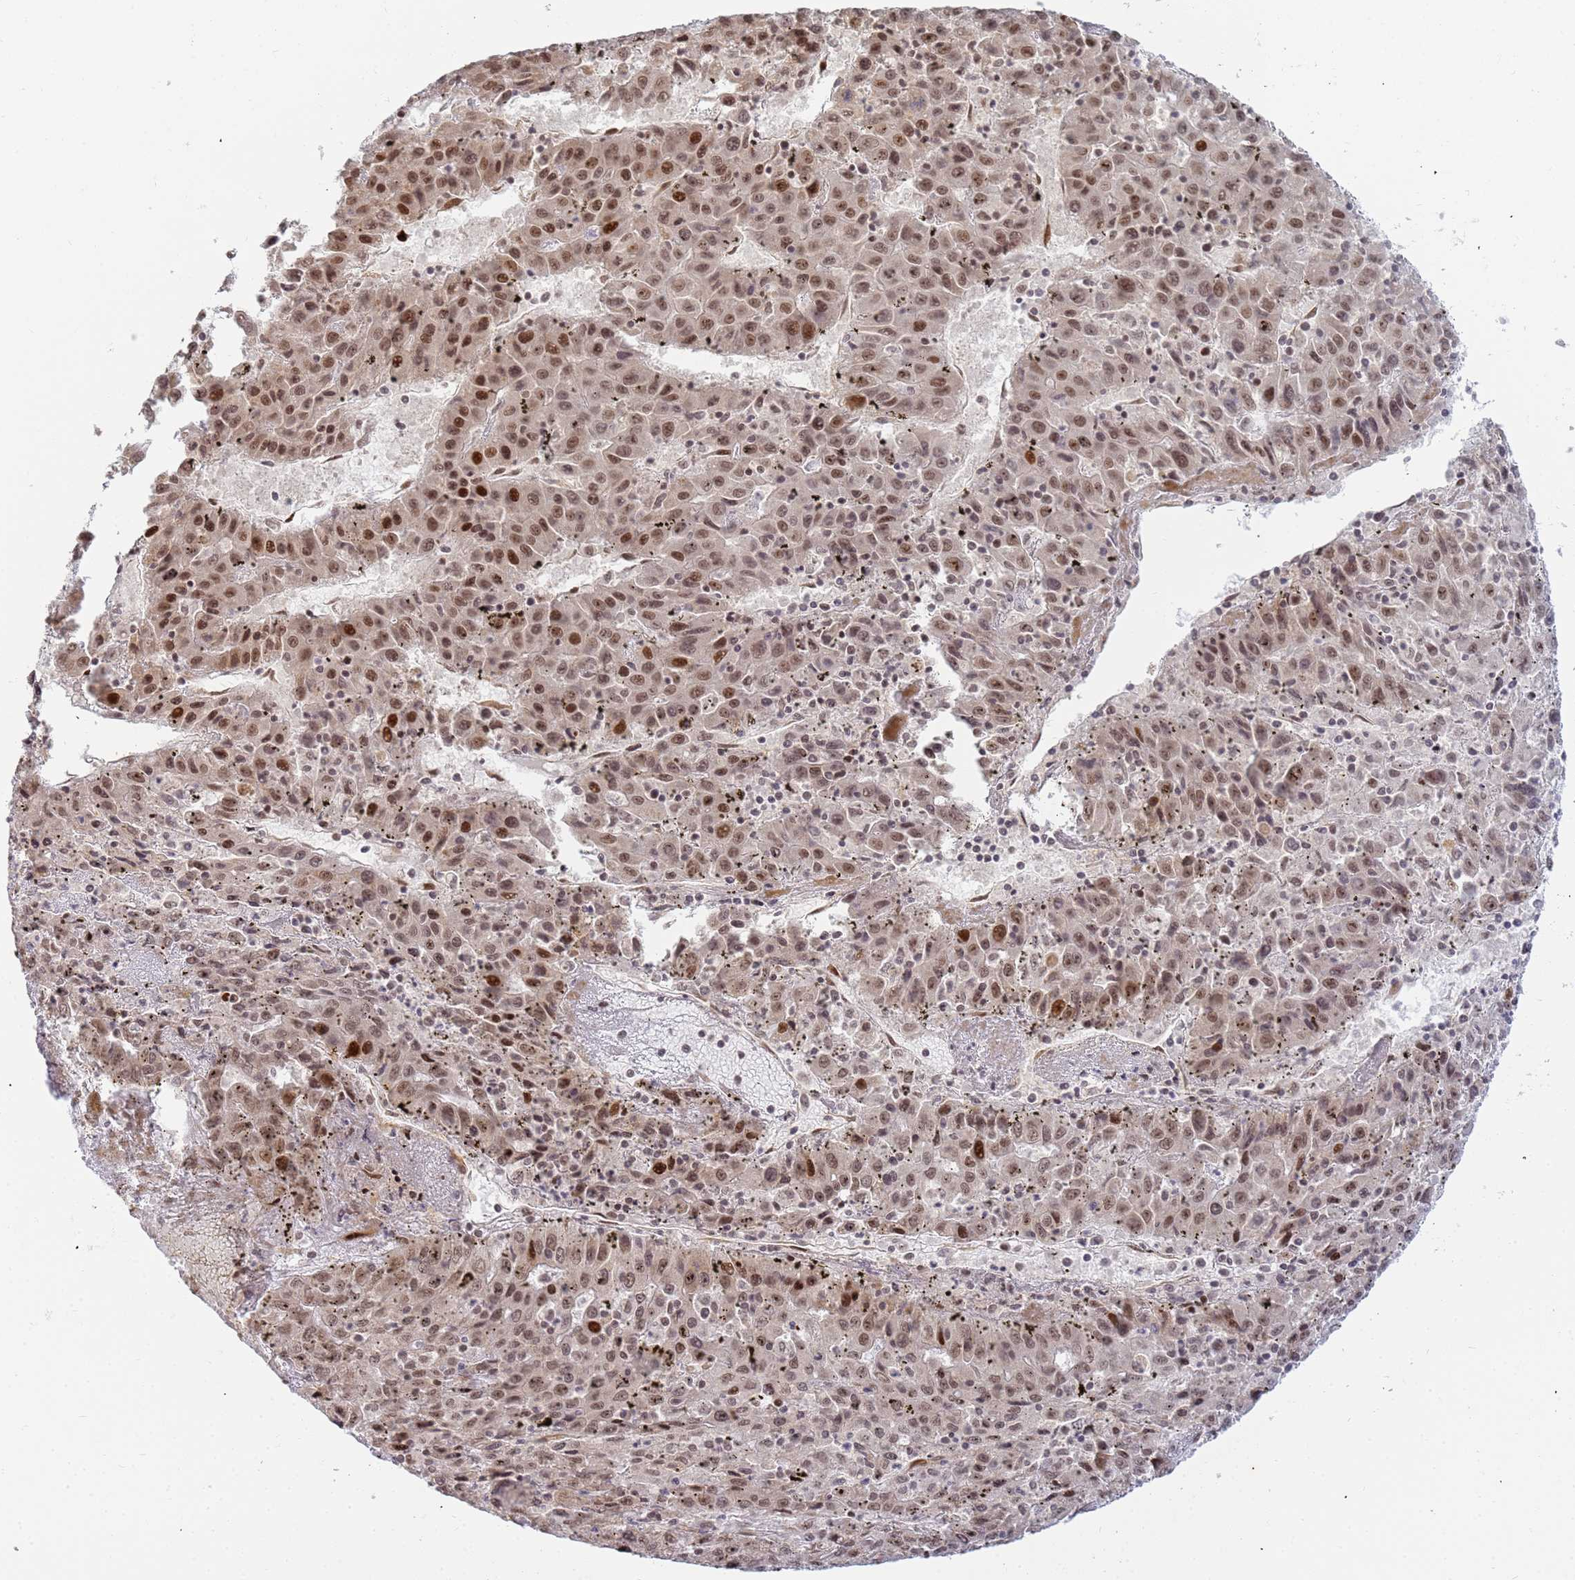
{"staining": {"intensity": "moderate", "quantity": ">75%", "location": "nuclear"}, "tissue": "liver cancer", "cell_type": "Tumor cells", "image_type": "cancer", "snomed": [{"axis": "morphology", "description": "Carcinoma, Hepatocellular, NOS"}, {"axis": "topography", "description": "Liver"}], "caption": "An image showing moderate nuclear expression in about >75% of tumor cells in liver cancer (hepatocellular carcinoma), as visualized by brown immunohistochemical staining.", "gene": "ABCA2", "patient": {"sex": "female", "age": 53}}